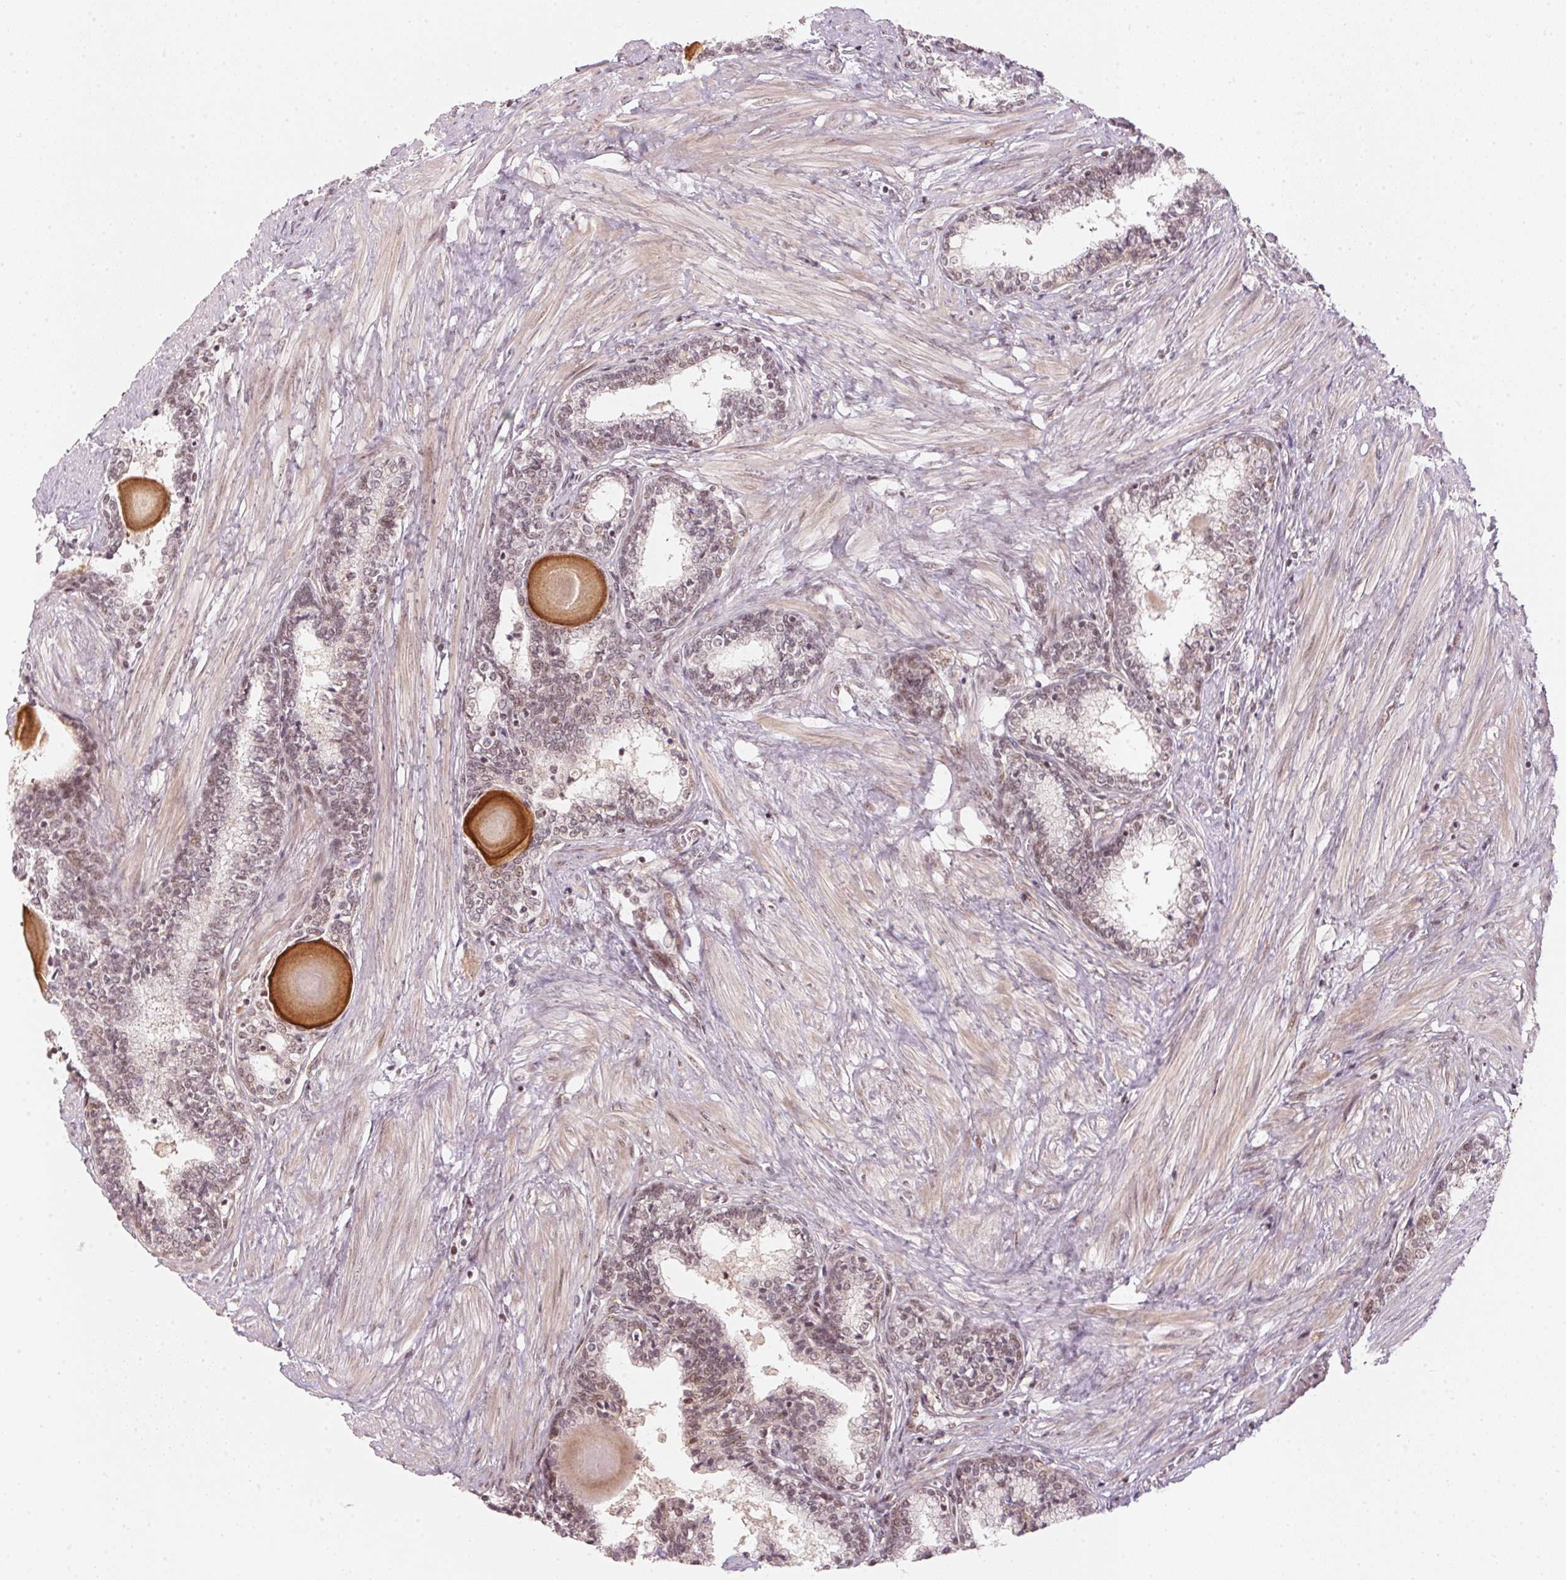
{"staining": {"intensity": "moderate", "quantity": "25%-75%", "location": "cytoplasmic/membranous,nuclear"}, "tissue": "prostate", "cell_type": "Glandular cells", "image_type": "normal", "snomed": [{"axis": "morphology", "description": "Normal tissue, NOS"}, {"axis": "topography", "description": "Prostate"}], "caption": "Brown immunohistochemical staining in normal prostate displays moderate cytoplasmic/membranous,nuclear expression in about 25%-75% of glandular cells.", "gene": "KAT6A", "patient": {"sex": "male", "age": 55}}